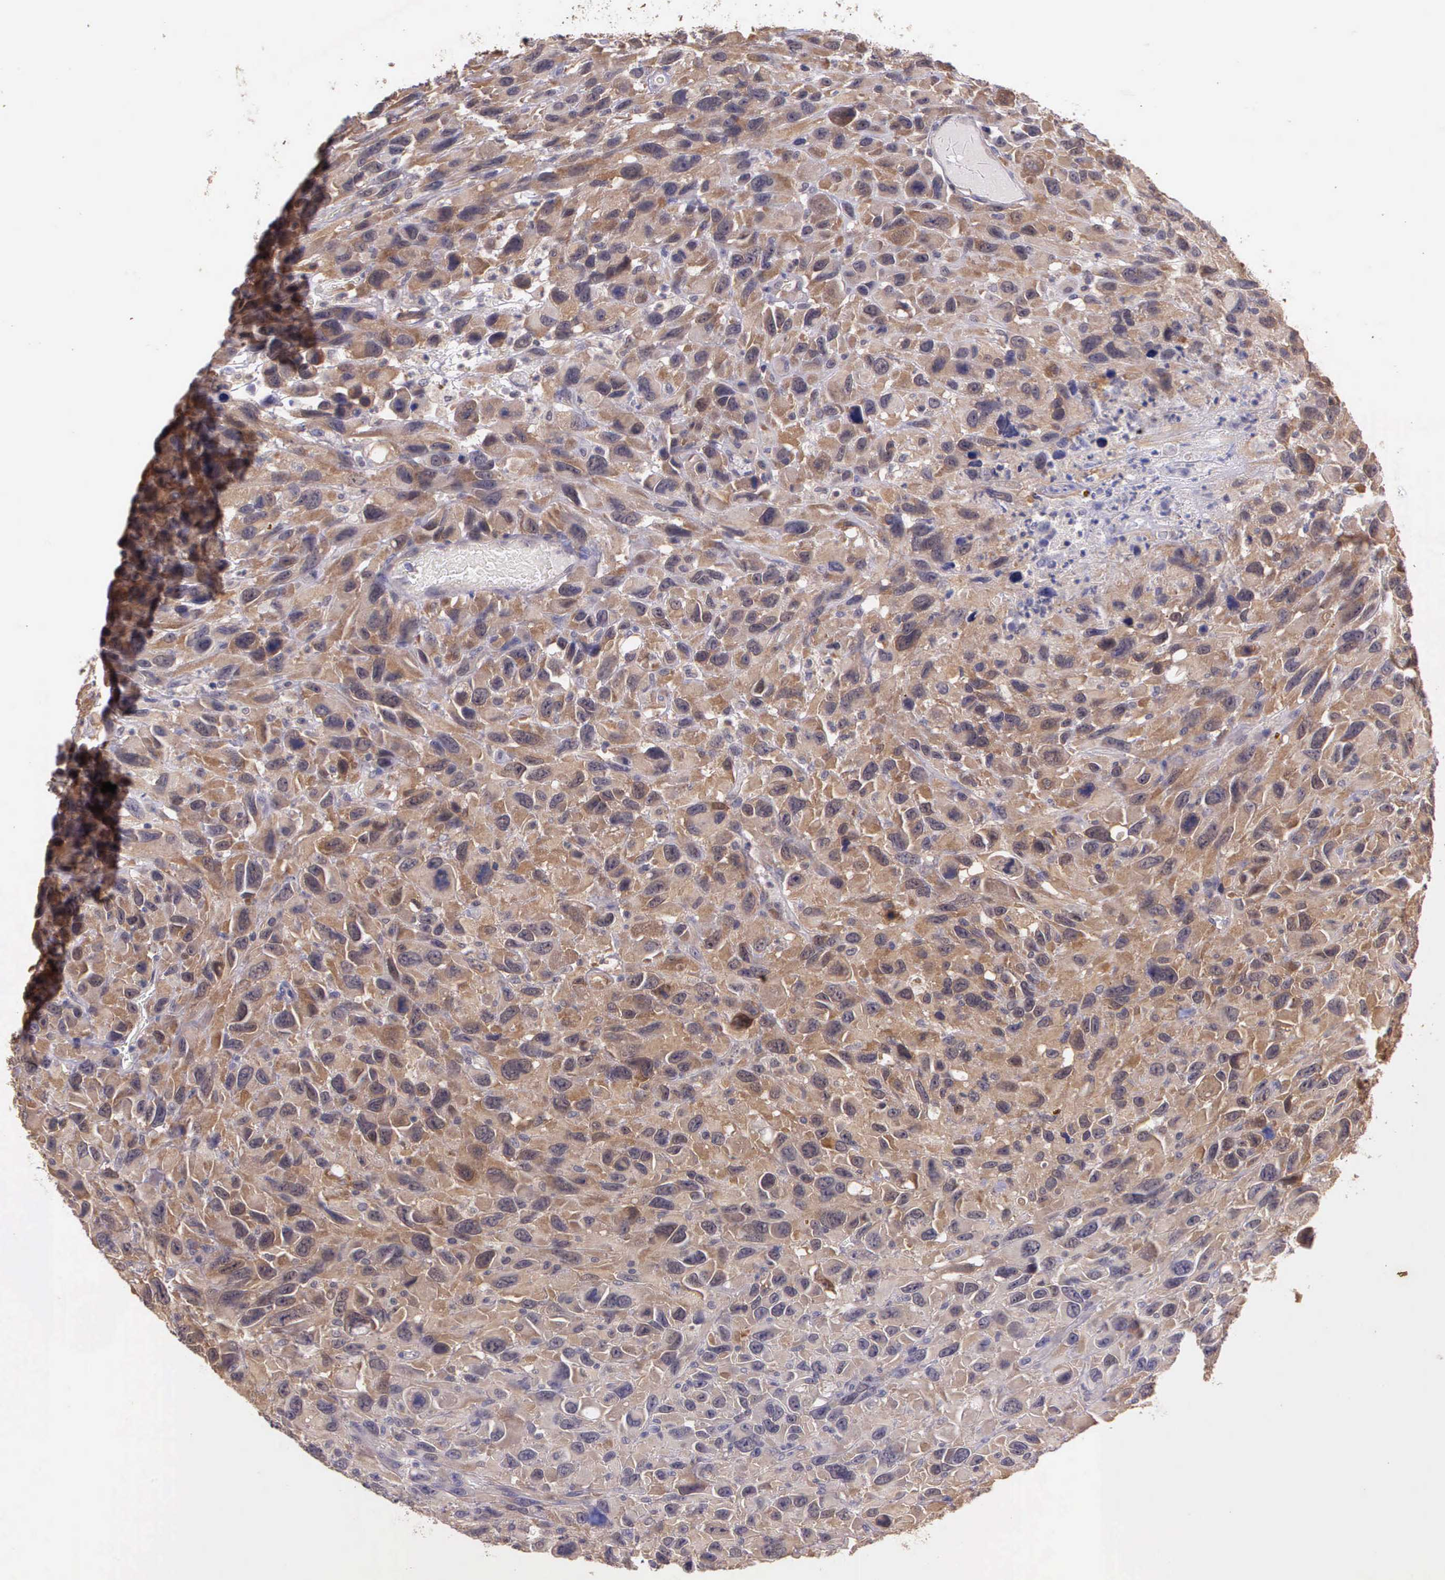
{"staining": {"intensity": "weak", "quantity": ">75%", "location": "cytoplasmic/membranous"}, "tissue": "renal cancer", "cell_type": "Tumor cells", "image_type": "cancer", "snomed": [{"axis": "morphology", "description": "Adenocarcinoma, NOS"}, {"axis": "topography", "description": "Kidney"}], "caption": "Renal adenocarcinoma was stained to show a protein in brown. There is low levels of weak cytoplasmic/membranous expression in about >75% of tumor cells.", "gene": "IGBP1", "patient": {"sex": "male", "age": 79}}